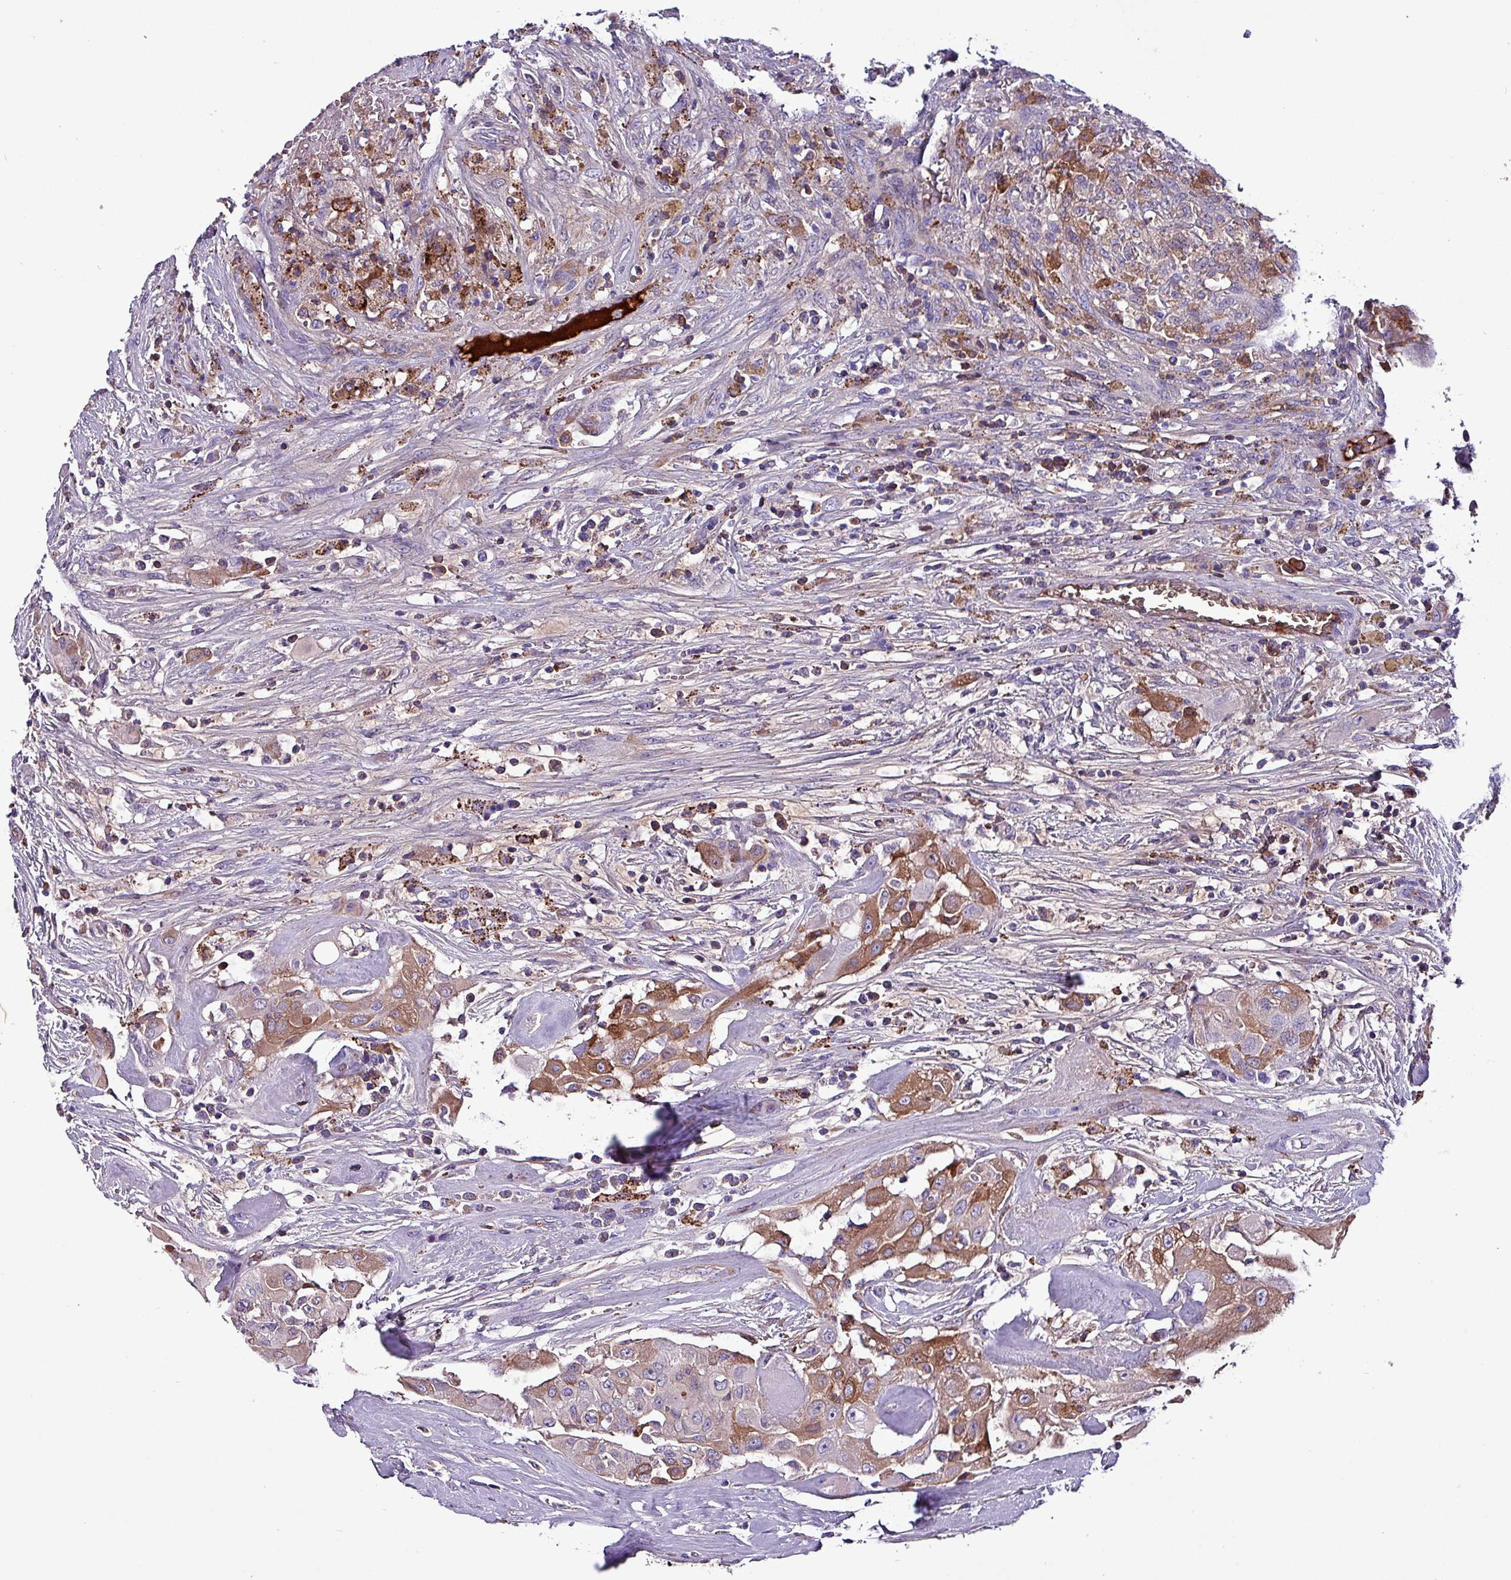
{"staining": {"intensity": "moderate", "quantity": "25%-75%", "location": "cytoplasmic/membranous"}, "tissue": "thyroid cancer", "cell_type": "Tumor cells", "image_type": "cancer", "snomed": [{"axis": "morphology", "description": "Papillary adenocarcinoma, NOS"}, {"axis": "topography", "description": "Thyroid gland"}], "caption": "Immunohistochemistry histopathology image of human thyroid cancer (papillary adenocarcinoma) stained for a protein (brown), which exhibits medium levels of moderate cytoplasmic/membranous expression in approximately 25%-75% of tumor cells.", "gene": "HP", "patient": {"sex": "female", "age": 59}}